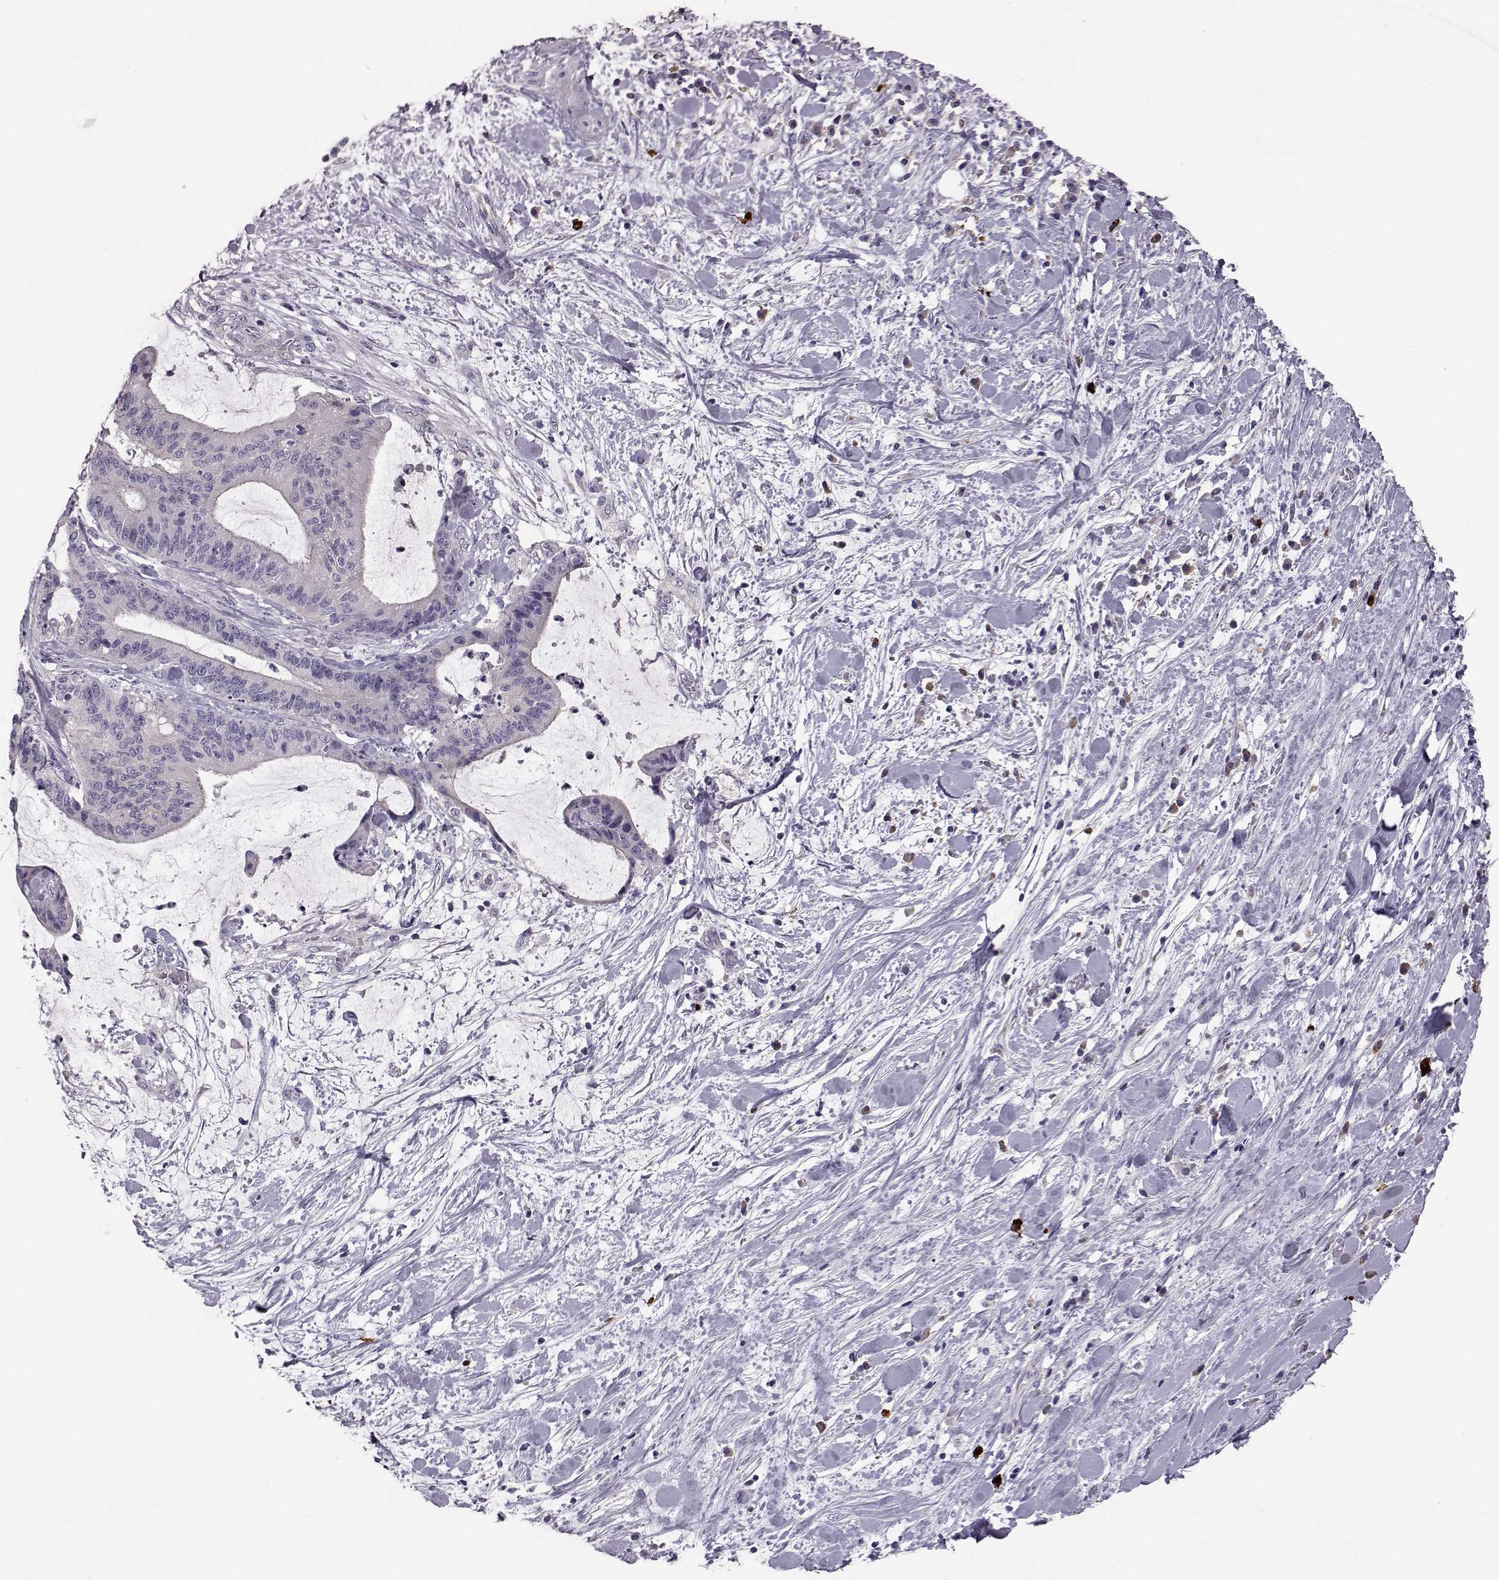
{"staining": {"intensity": "negative", "quantity": "none", "location": "none"}, "tissue": "liver cancer", "cell_type": "Tumor cells", "image_type": "cancer", "snomed": [{"axis": "morphology", "description": "Cholangiocarcinoma"}, {"axis": "topography", "description": "Liver"}], "caption": "A histopathology image of cholangiocarcinoma (liver) stained for a protein shows no brown staining in tumor cells.", "gene": "ADGRG5", "patient": {"sex": "female", "age": 73}}